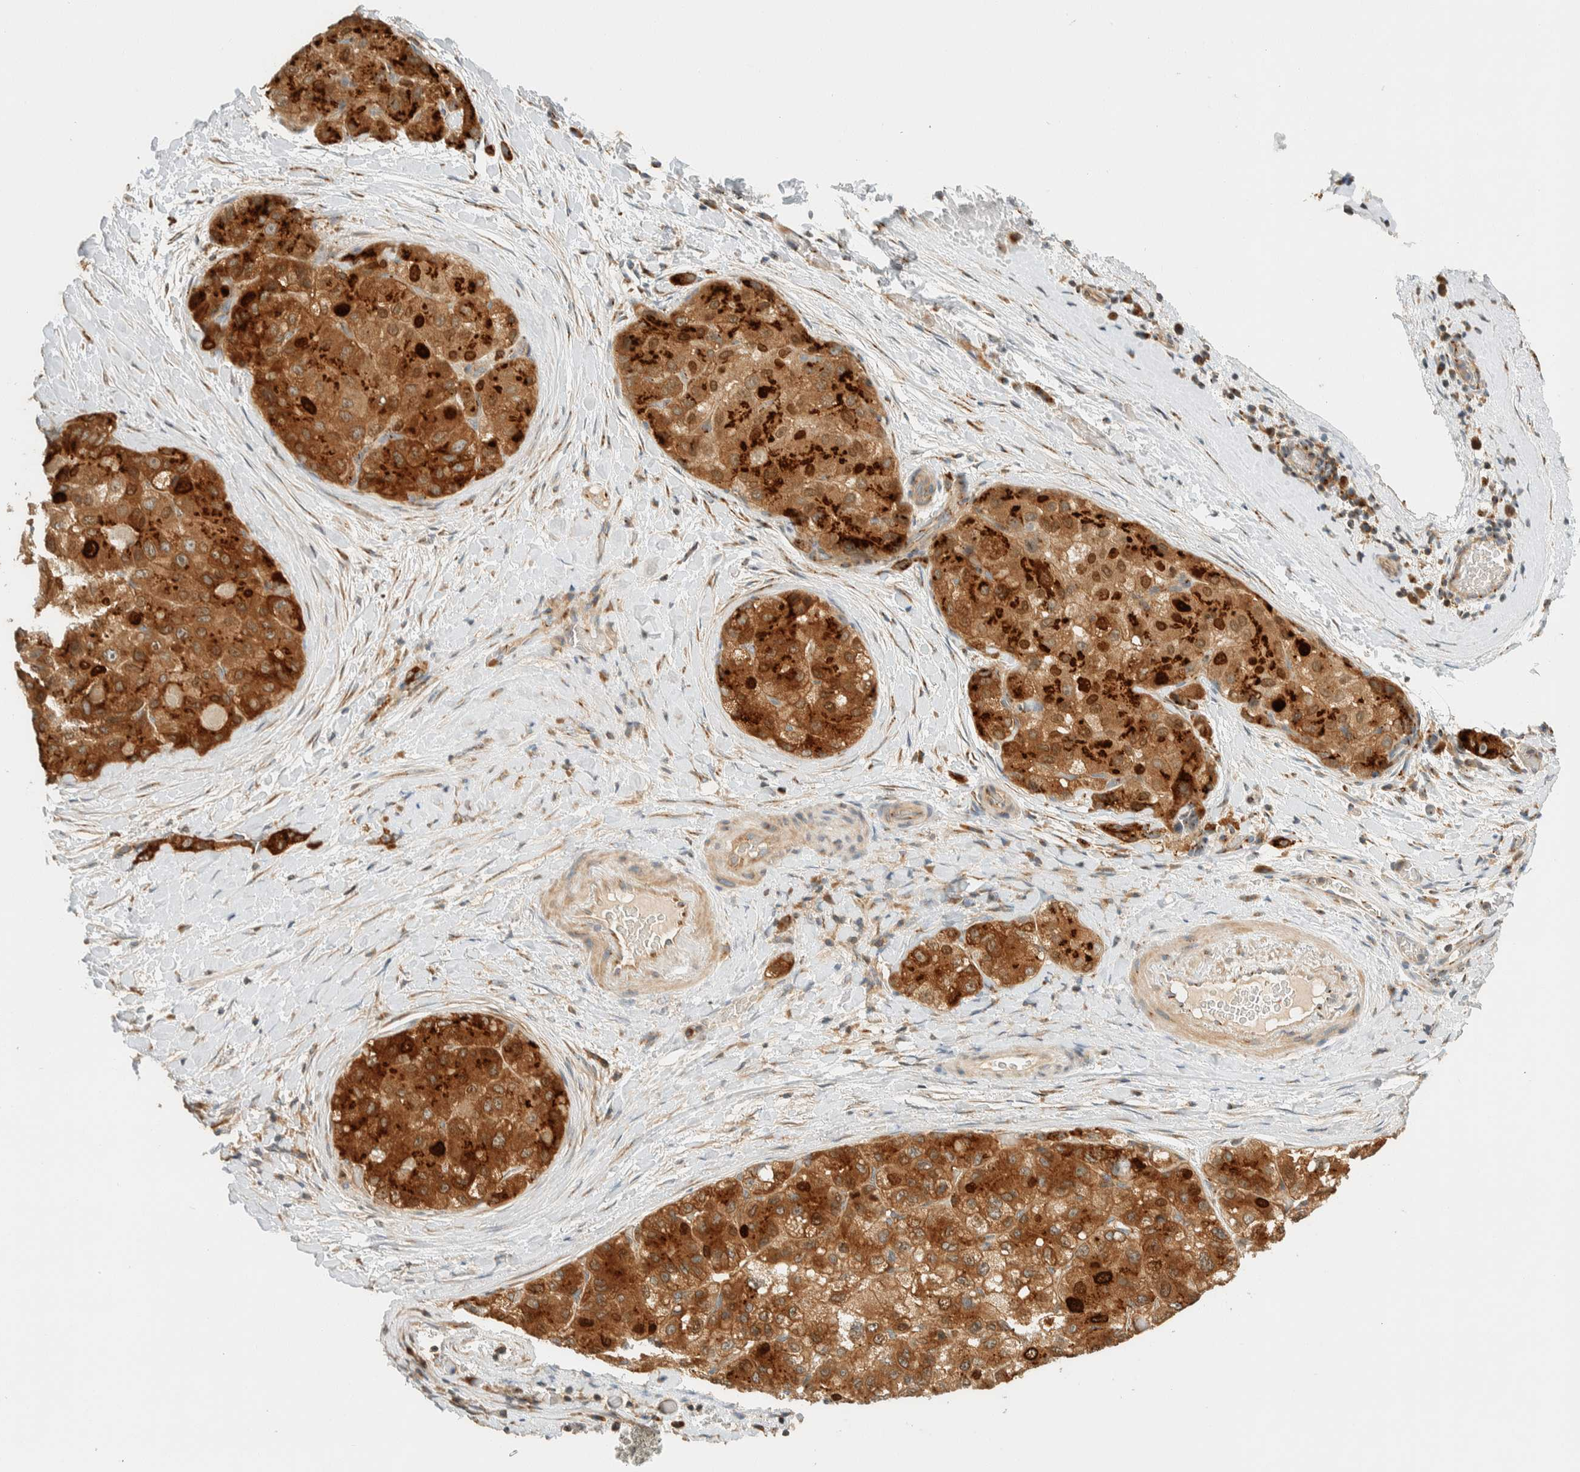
{"staining": {"intensity": "moderate", "quantity": ">75%", "location": "cytoplasmic/membranous"}, "tissue": "liver cancer", "cell_type": "Tumor cells", "image_type": "cancer", "snomed": [{"axis": "morphology", "description": "Carcinoma, Hepatocellular, NOS"}, {"axis": "topography", "description": "Liver"}], "caption": "This histopathology image exhibits hepatocellular carcinoma (liver) stained with IHC to label a protein in brown. The cytoplasmic/membranous of tumor cells show moderate positivity for the protein. Nuclei are counter-stained blue.", "gene": "ARFGEF1", "patient": {"sex": "male", "age": 80}}